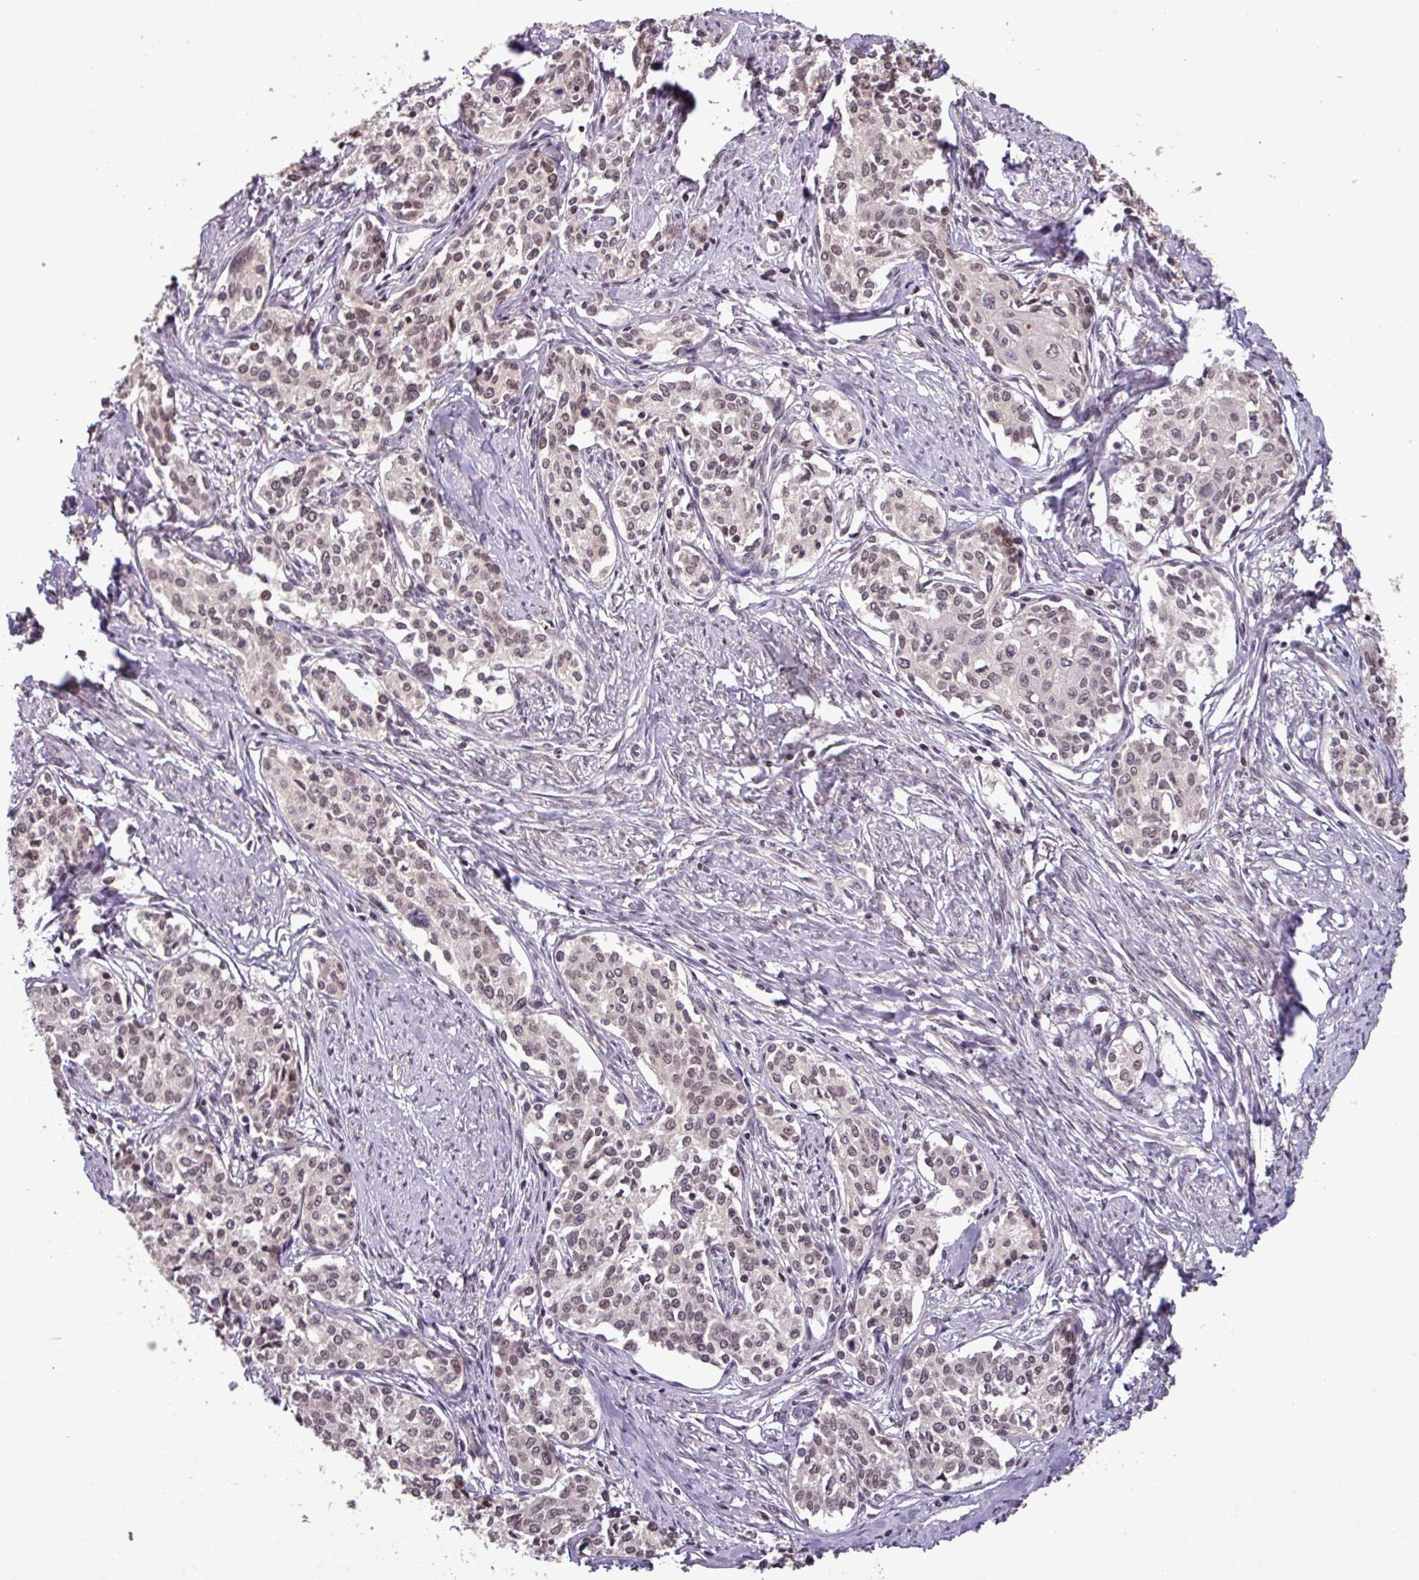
{"staining": {"intensity": "weak", "quantity": "25%-75%", "location": "nuclear"}, "tissue": "cervical cancer", "cell_type": "Tumor cells", "image_type": "cancer", "snomed": [{"axis": "morphology", "description": "Squamous cell carcinoma, NOS"}, {"axis": "morphology", "description": "Adenocarcinoma, NOS"}, {"axis": "topography", "description": "Cervix"}], "caption": "Human adenocarcinoma (cervical) stained with a brown dye shows weak nuclear positive expression in about 25%-75% of tumor cells.", "gene": "NOB1", "patient": {"sex": "female", "age": 52}}